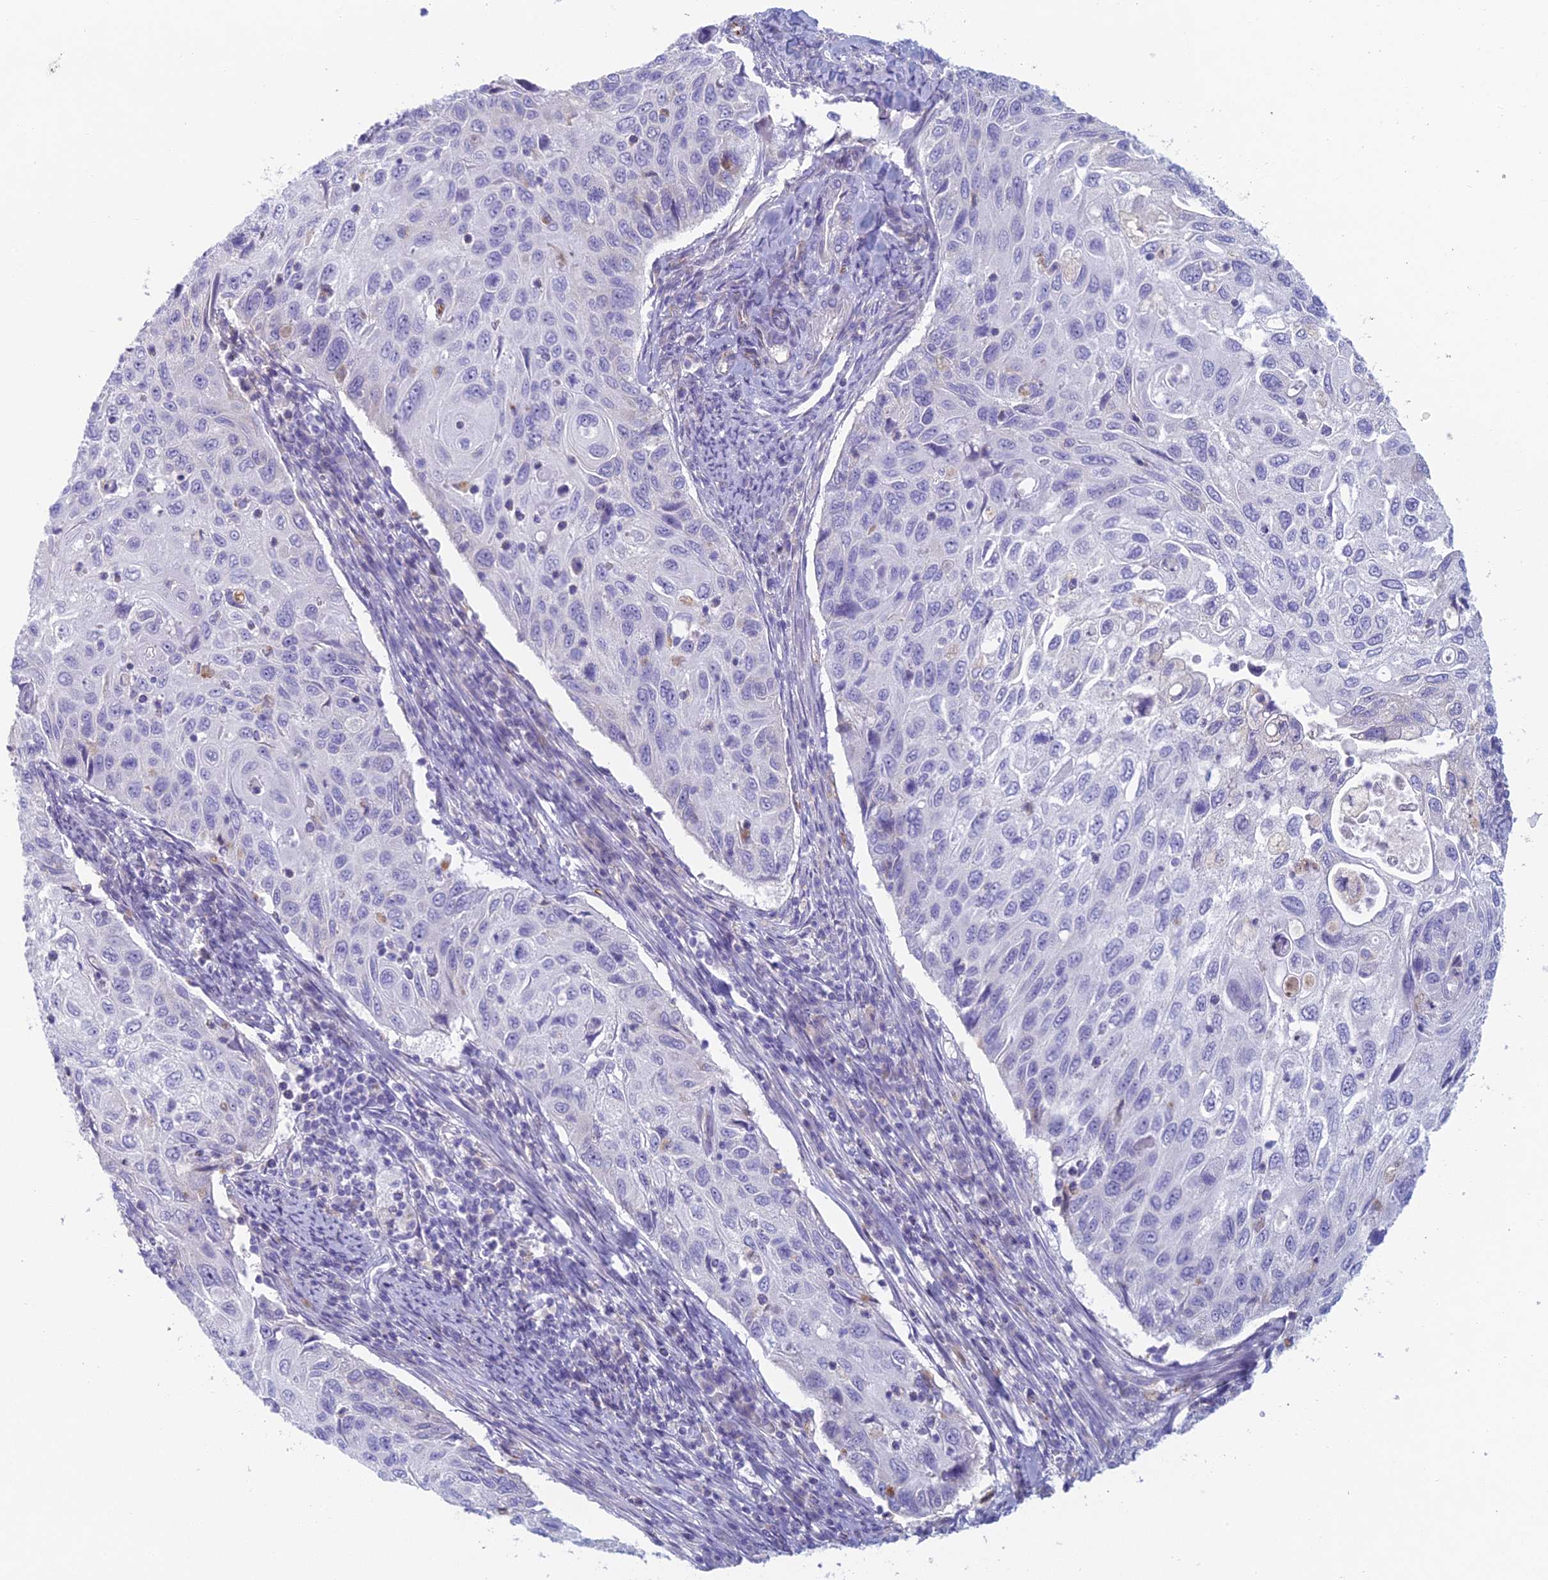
{"staining": {"intensity": "negative", "quantity": "none", "location": "none"}, "tissue": "cervical cancer", "cell_type": "Tumor cells", "image_type": "cancer", "snomed": [{"axis": "morphology", "description": "Squamous cell carcinoma, NOS"}, {"axis": "topography", "description": "Cervix"}], "caption": "There is no significant staining in tumor cells of cervical squamous cell carcinoma. (Brightfield microscopy of DAB immunohistochemistry at high magnification).", "gene": "FERD3L", "patient": {"sex": "female", "age": 70}}